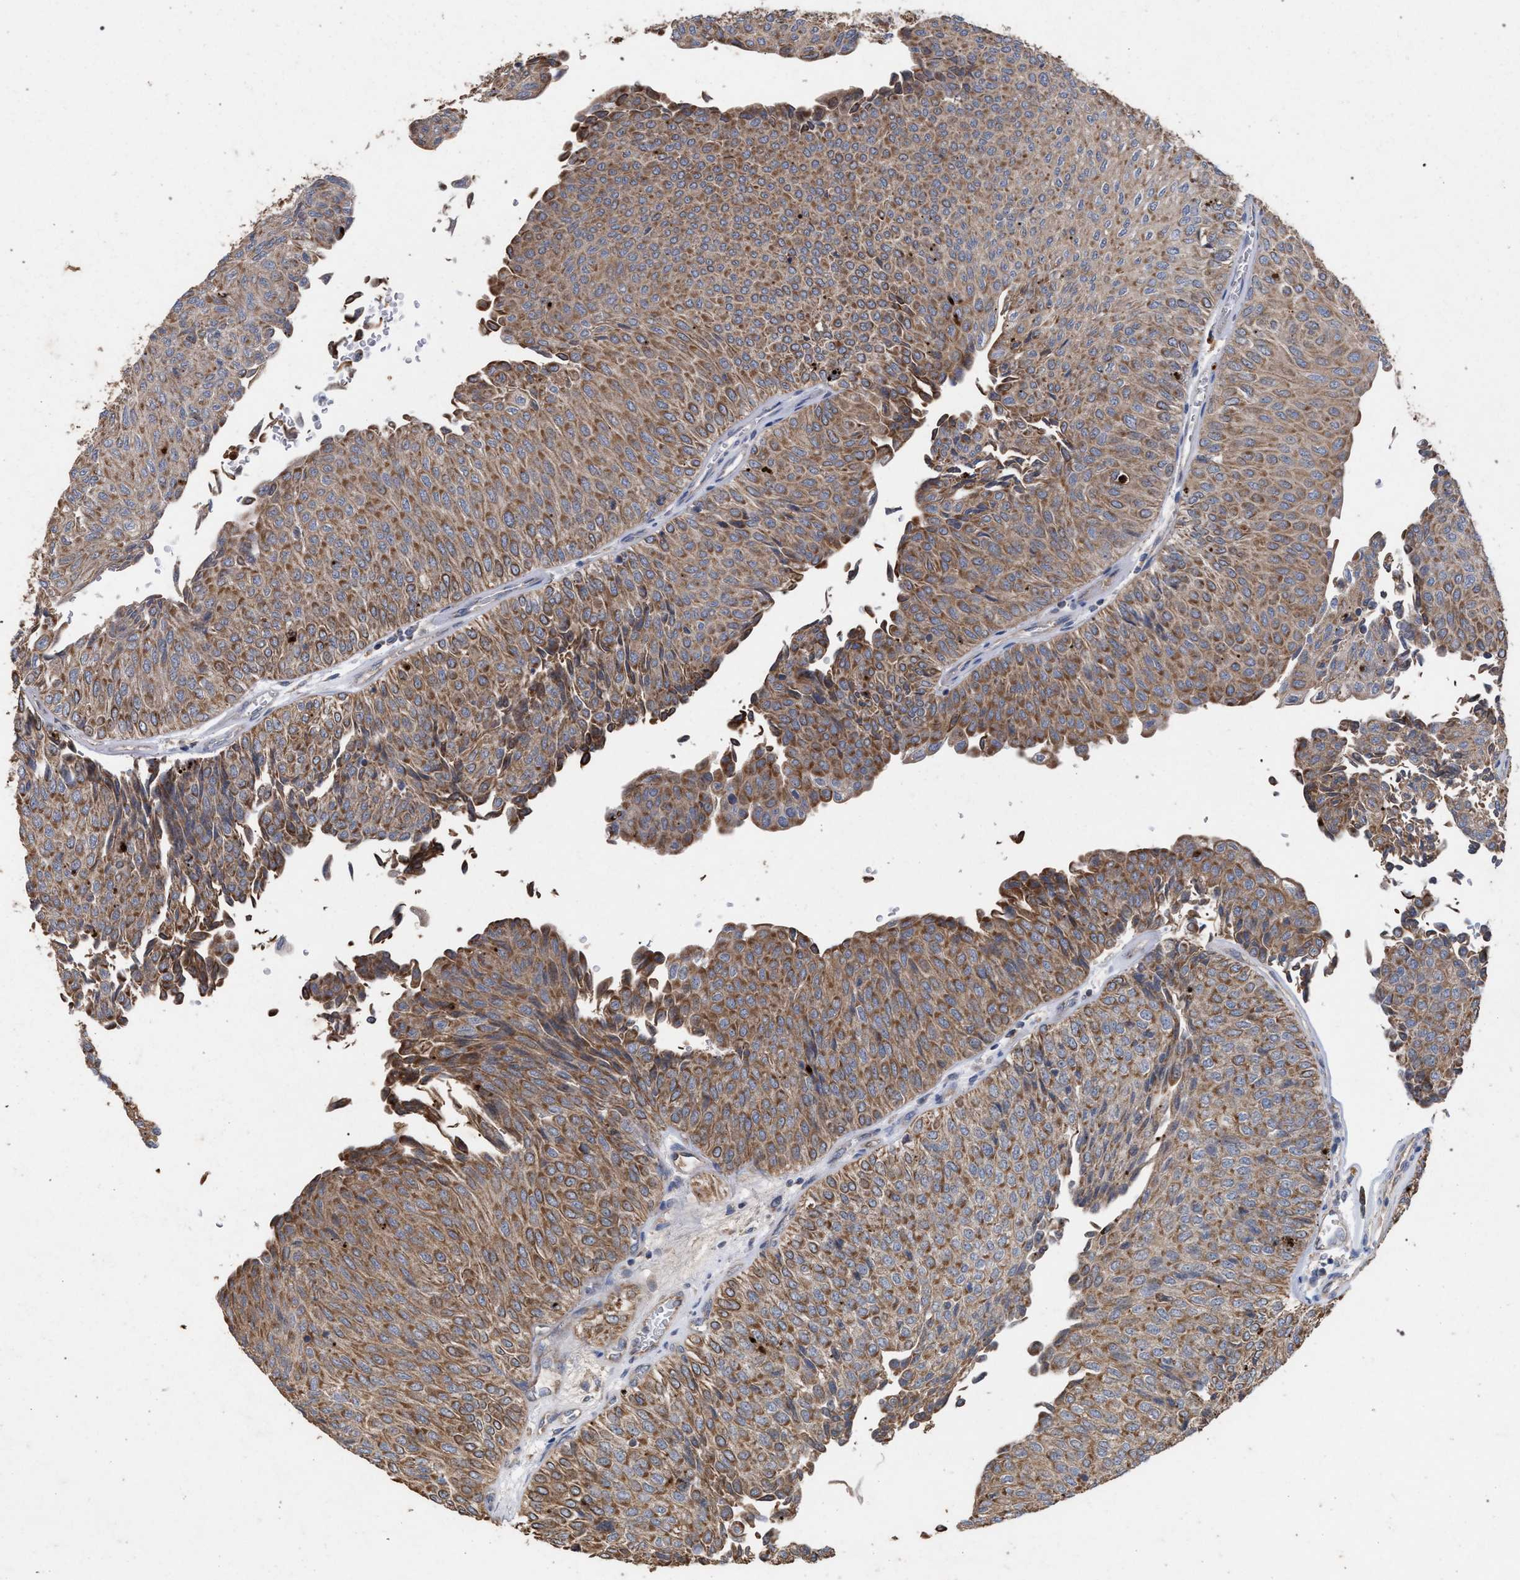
{"staining": {"intensity": "moderate", "quantity": ">75%", "location": "cytoplasmic/membranous"}, "tissue": "urothelial cancer", "cell_type": "Tumor cells", "image_type": "cancer", "snomed": [{"axis": "morphology", "description": "Urothelial carcinoma, Low grade"}, {"axis": "topography", "description": "Urinary bladder"}], "caption": "Protein expression analysis of urothelial cancer demonstrates moderate cytoplasmic/membranous staining in approximately >75% of tumor cells.", "gene": "BCL2L12", "patient": {"sex": "male", "age": 78}}